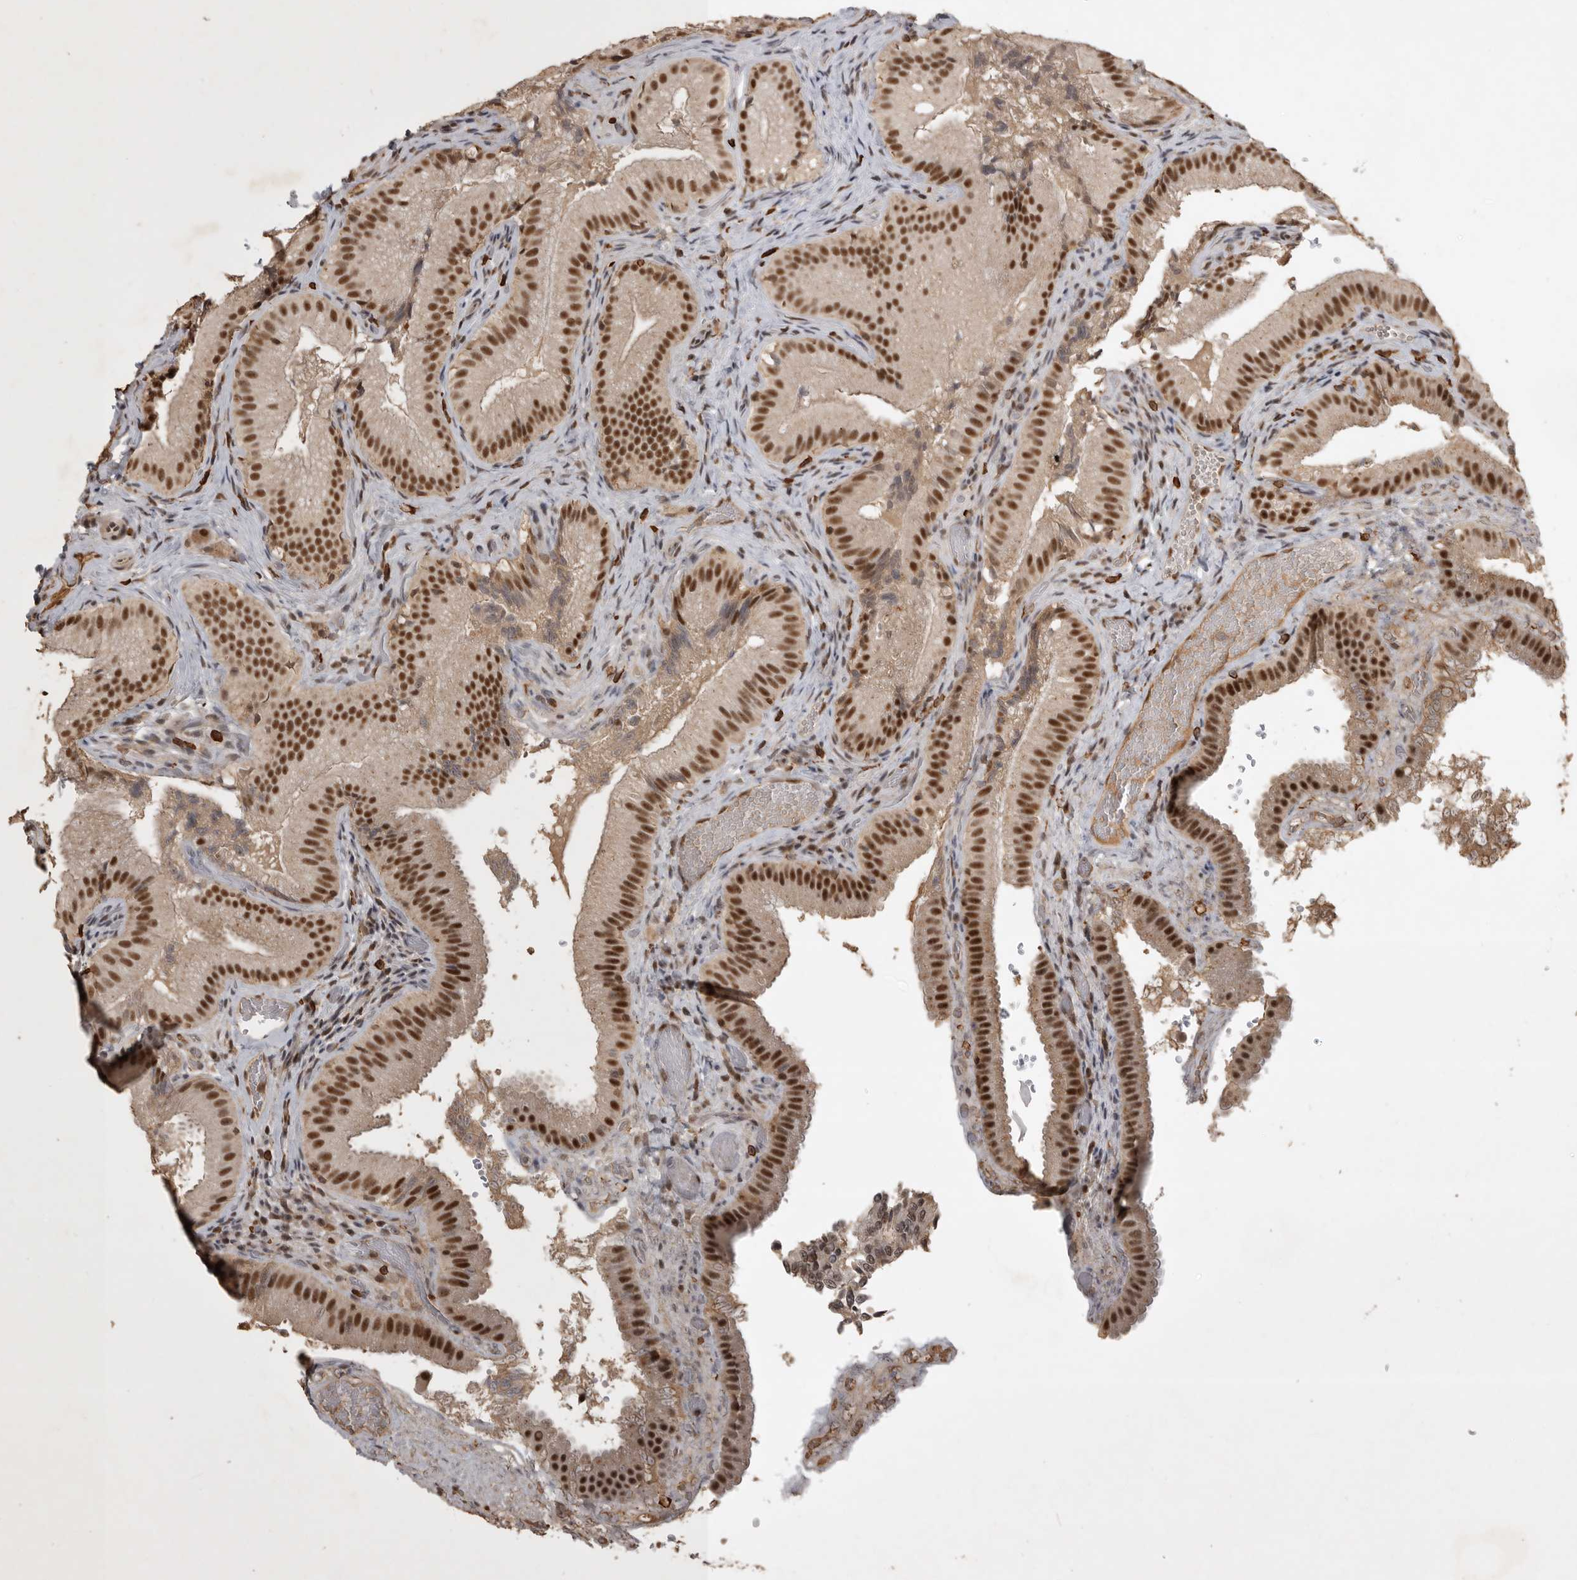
{"staining": {"intensity": "strong", "quantity": ">75%", "location": "nuclear"}, "tissue": "gallbladder", "cell_type": "Glandular cells", "image_type": "normal", "snomed": [{"axis": "morphology", "description": "Normal tissue, NOS"}, {"axis": "topography", "description": "Gallbladder"}], "caption": "Benign gallbladder displays strong nuclear positivity in about >75% of glandular cells, visualized by immunohistochemistry.", "gene": "CBLL1", "patient": {"sex": "female", "age": 30}}